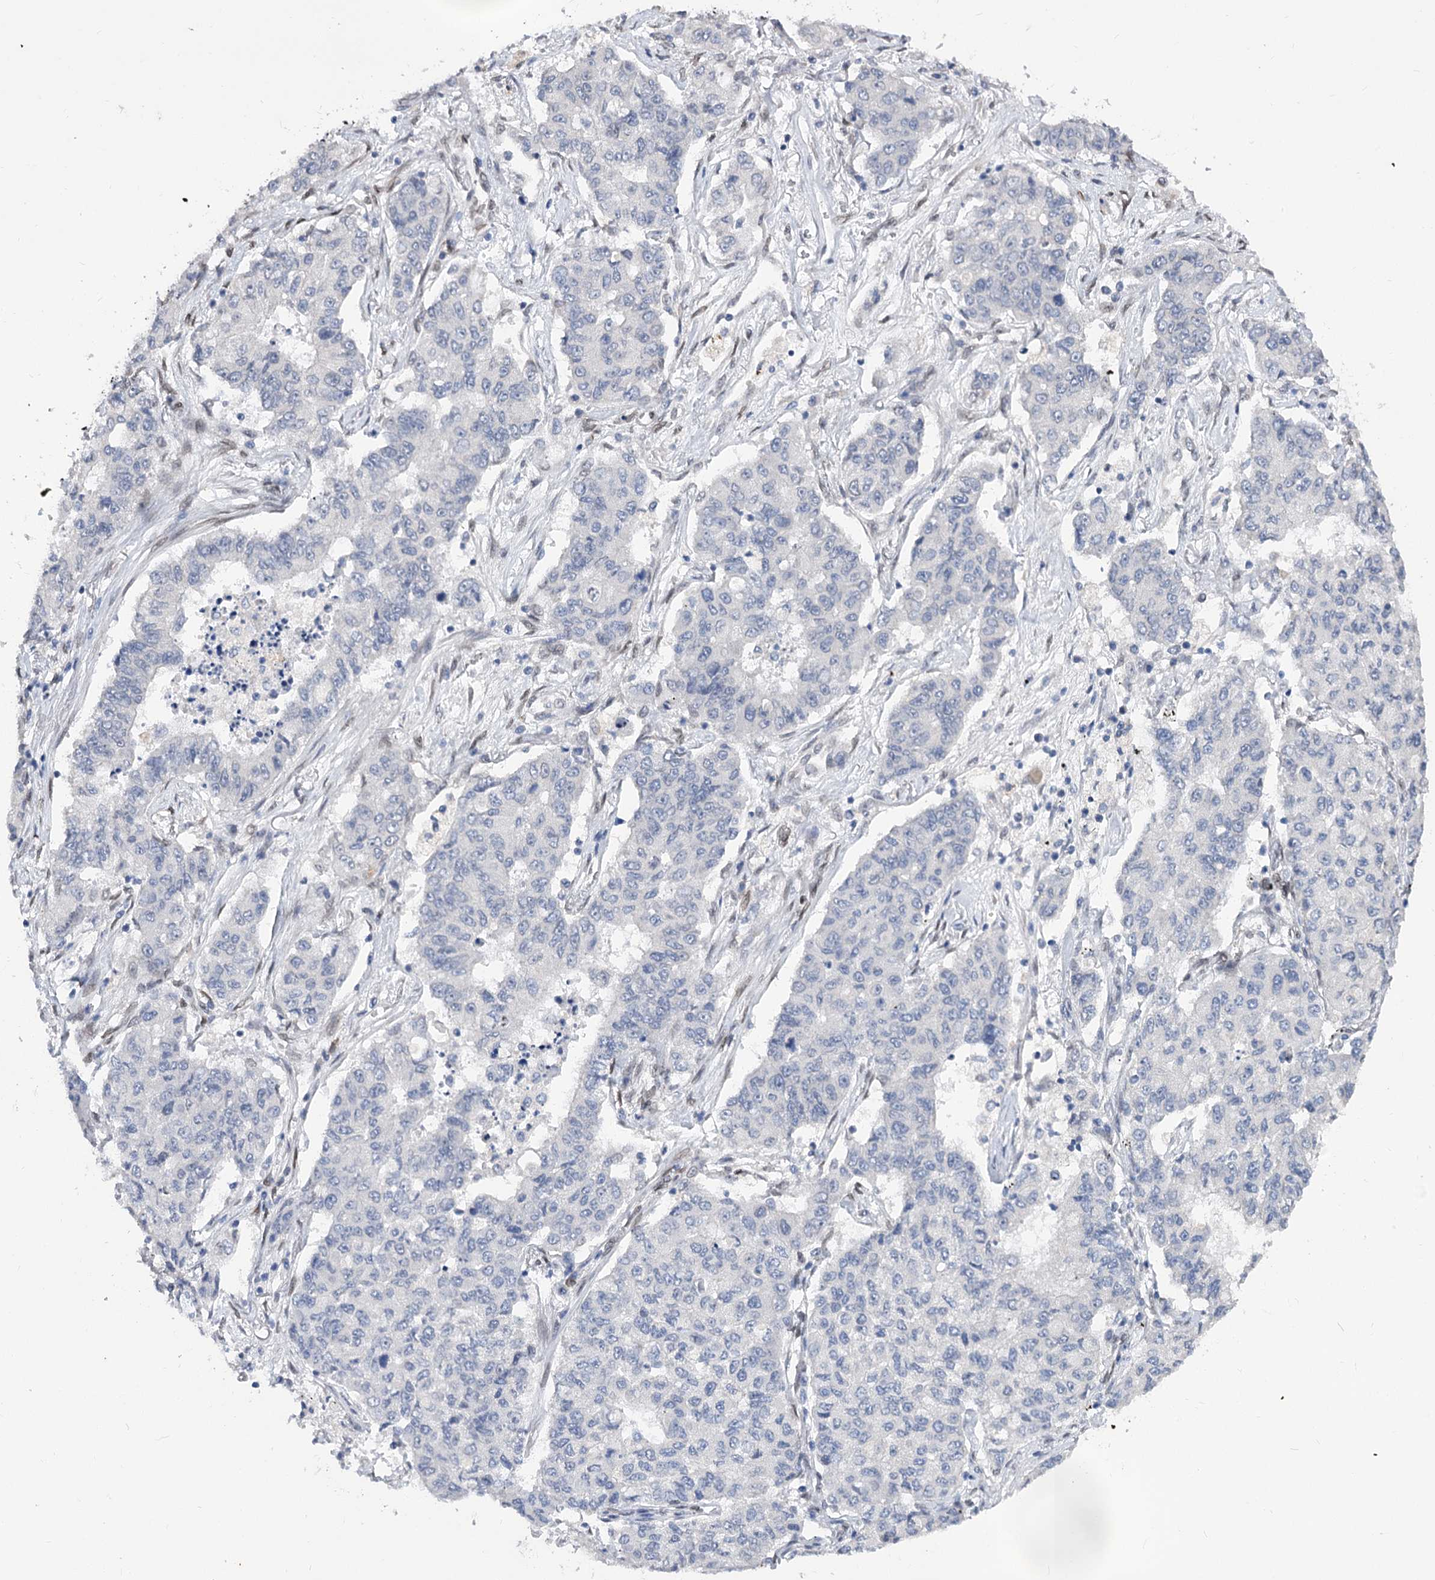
{"staining": {"intensity": "negative", "quantity": "none", "location": "none"}, "tissue": "lung cancer", "cell_type": "Tumor cells", "image_type": "cancer", "snomed": [{"axis": "morphology", "description": "Squamous cell carcinoma, NOS"}, {"axis": "topography", "description": "Lung"}], "caption": "Lung squamous cell carcinoma was stained to show a protein in brown. There is no significant positivity in tumor cells.", "gene": "TMEM201", "patient": {"sex": "male", "age": 74}}